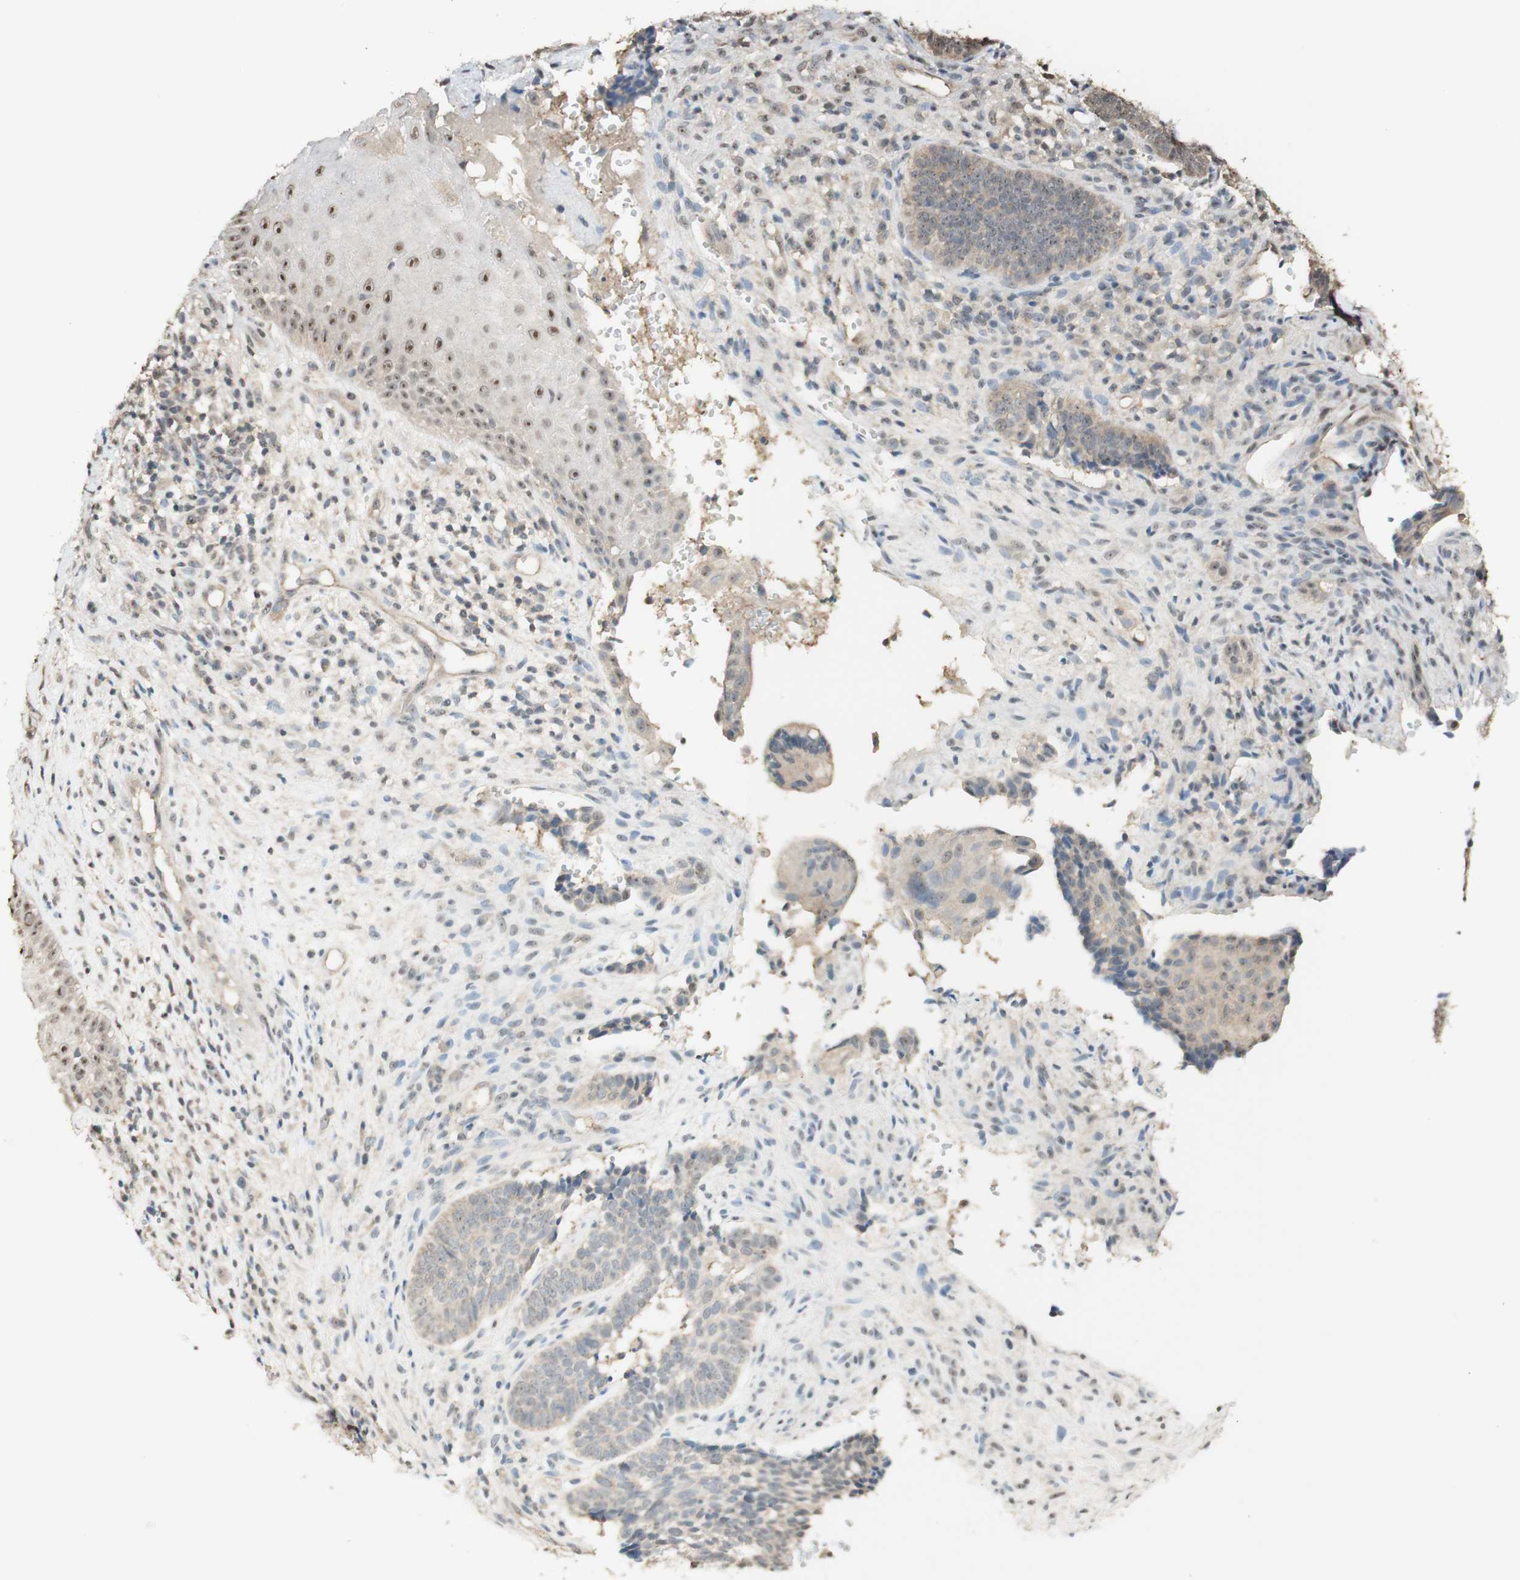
{"staining": {"intensity": "weak", "quantity": "25%-75%", "location": "cytoplasmic/membranous,nuclear"}, "tissue": "skin cancer", "cell_type": "Tumor cells", "image_type": "cancer", "snomed": [{"axis": "morphology", "description": "Basal cell carcinoma"}, {"axis": "topography", "description": "Skin"}], "caption": "Immunohistochemical staining of skin cancer (basal cell carcinoma) demonstrates low levels of weak cytoplasmic/membranous and nuclear expression in about 25%-75% of tumor cells.", "gene": "SPINT2", "patient": {"sex": "male", "age": 84}}